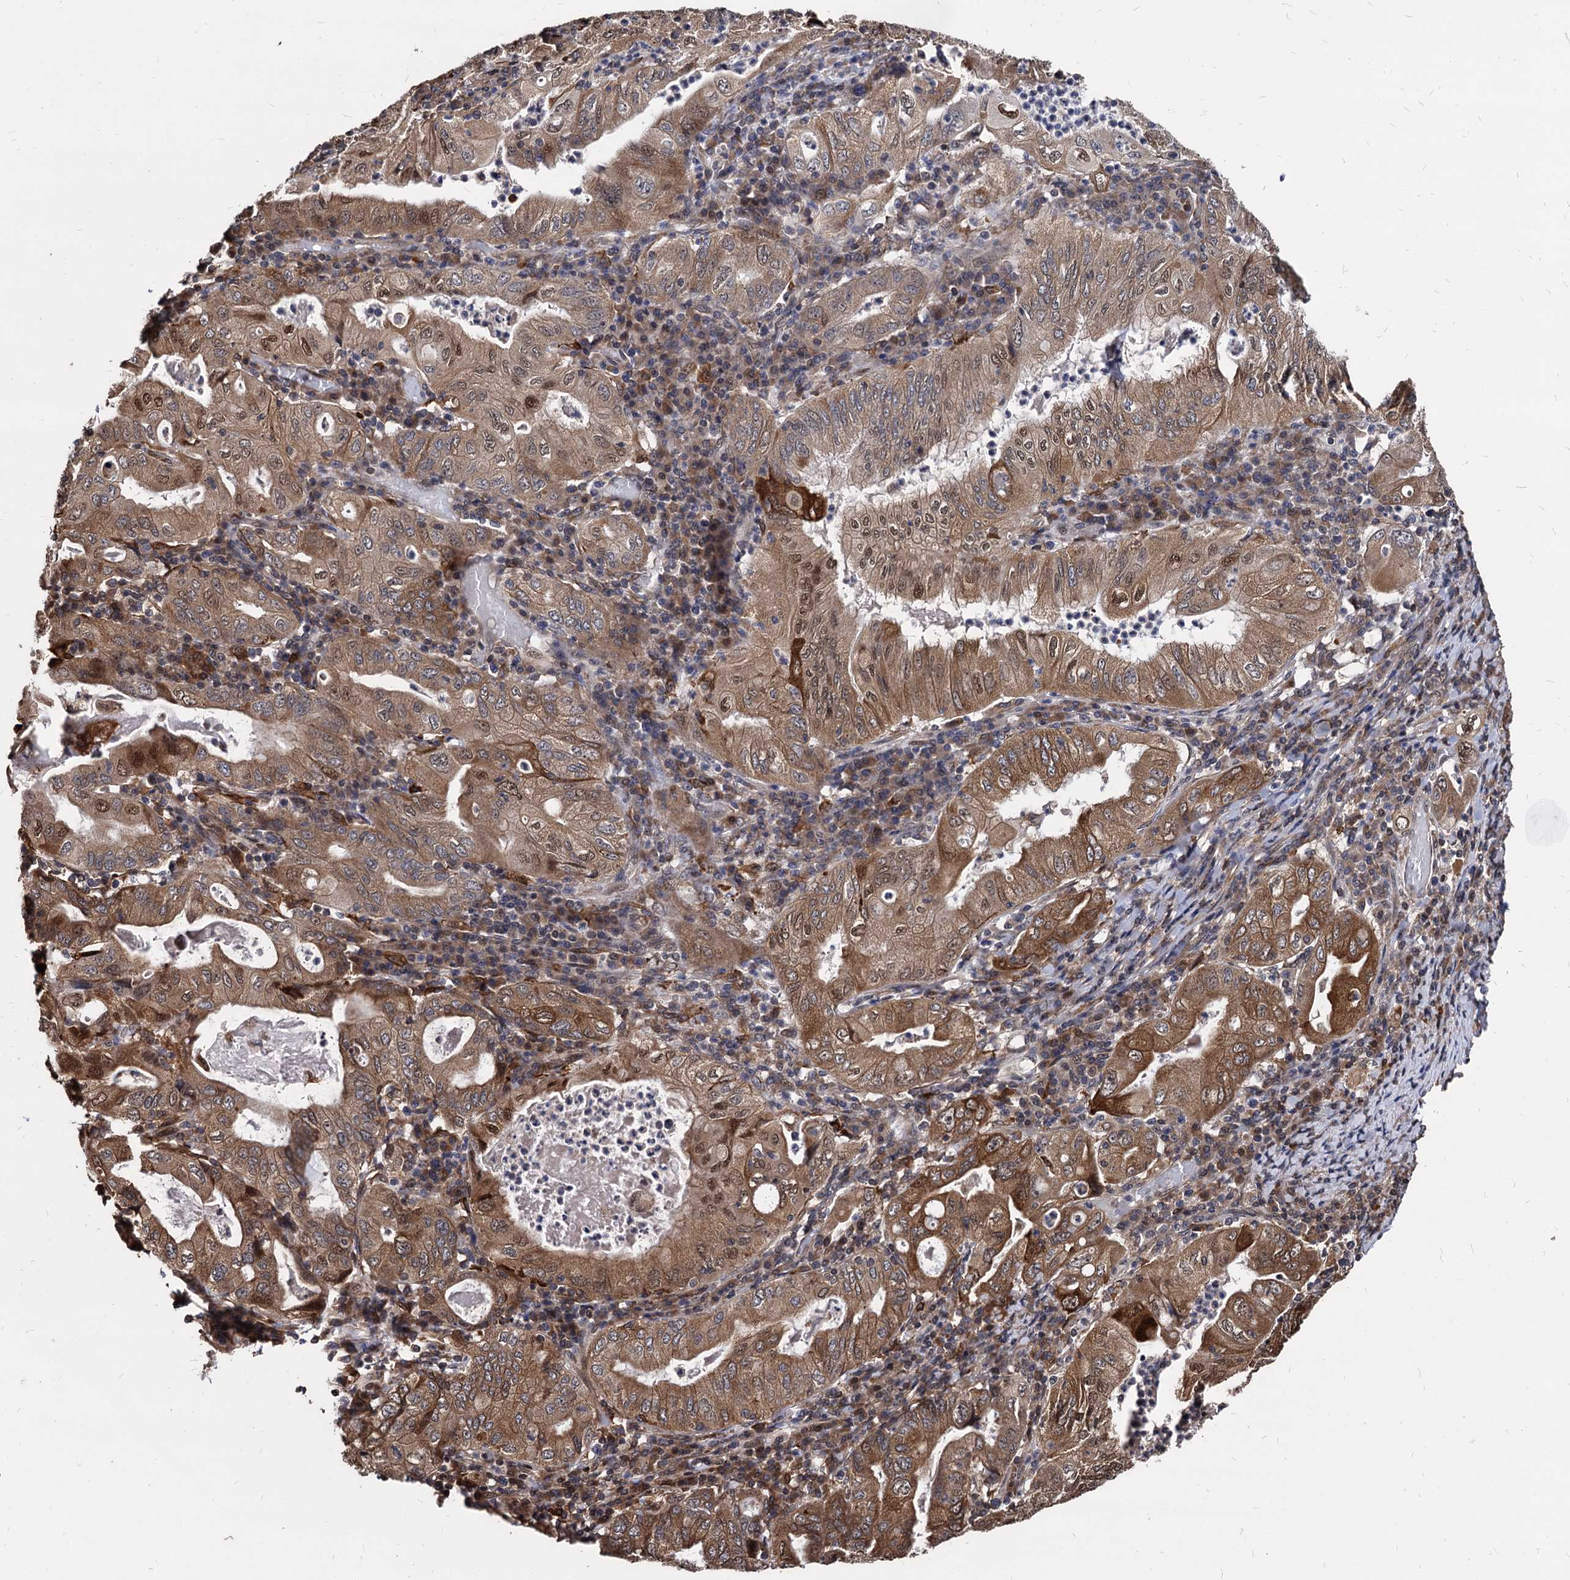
{"staining": {"intensity": "moderate", "quantity": ">75%", "location": "cytoplasmic/membranous,nuclear"}, "tissue": "stomach cancer", "cell_type": "Tumor cells", "image_type": "cancer", "snomed": [{"axis": "morphology", "description": "Normal tissue, NOS"}, {"axis": "morphology", "description": "Adenocarcinoma, NOS"}, {"axis": "topography", "description": "Esophagus"}, {"axis": "topography", "description": "Stomach, upper"}, {"axis": "topography", "description": "Peripheral nerve tissue"}], "caption": "Immunohistochemical staining of human adenocarcinoma (stomach) reveals medium levels of moderate cytoplasmic/membranous and nuclear protein positivity in about >75% of tumor cells.", "gene": "ANKRD12", "patient": {"sex": "male", "age": 62}}